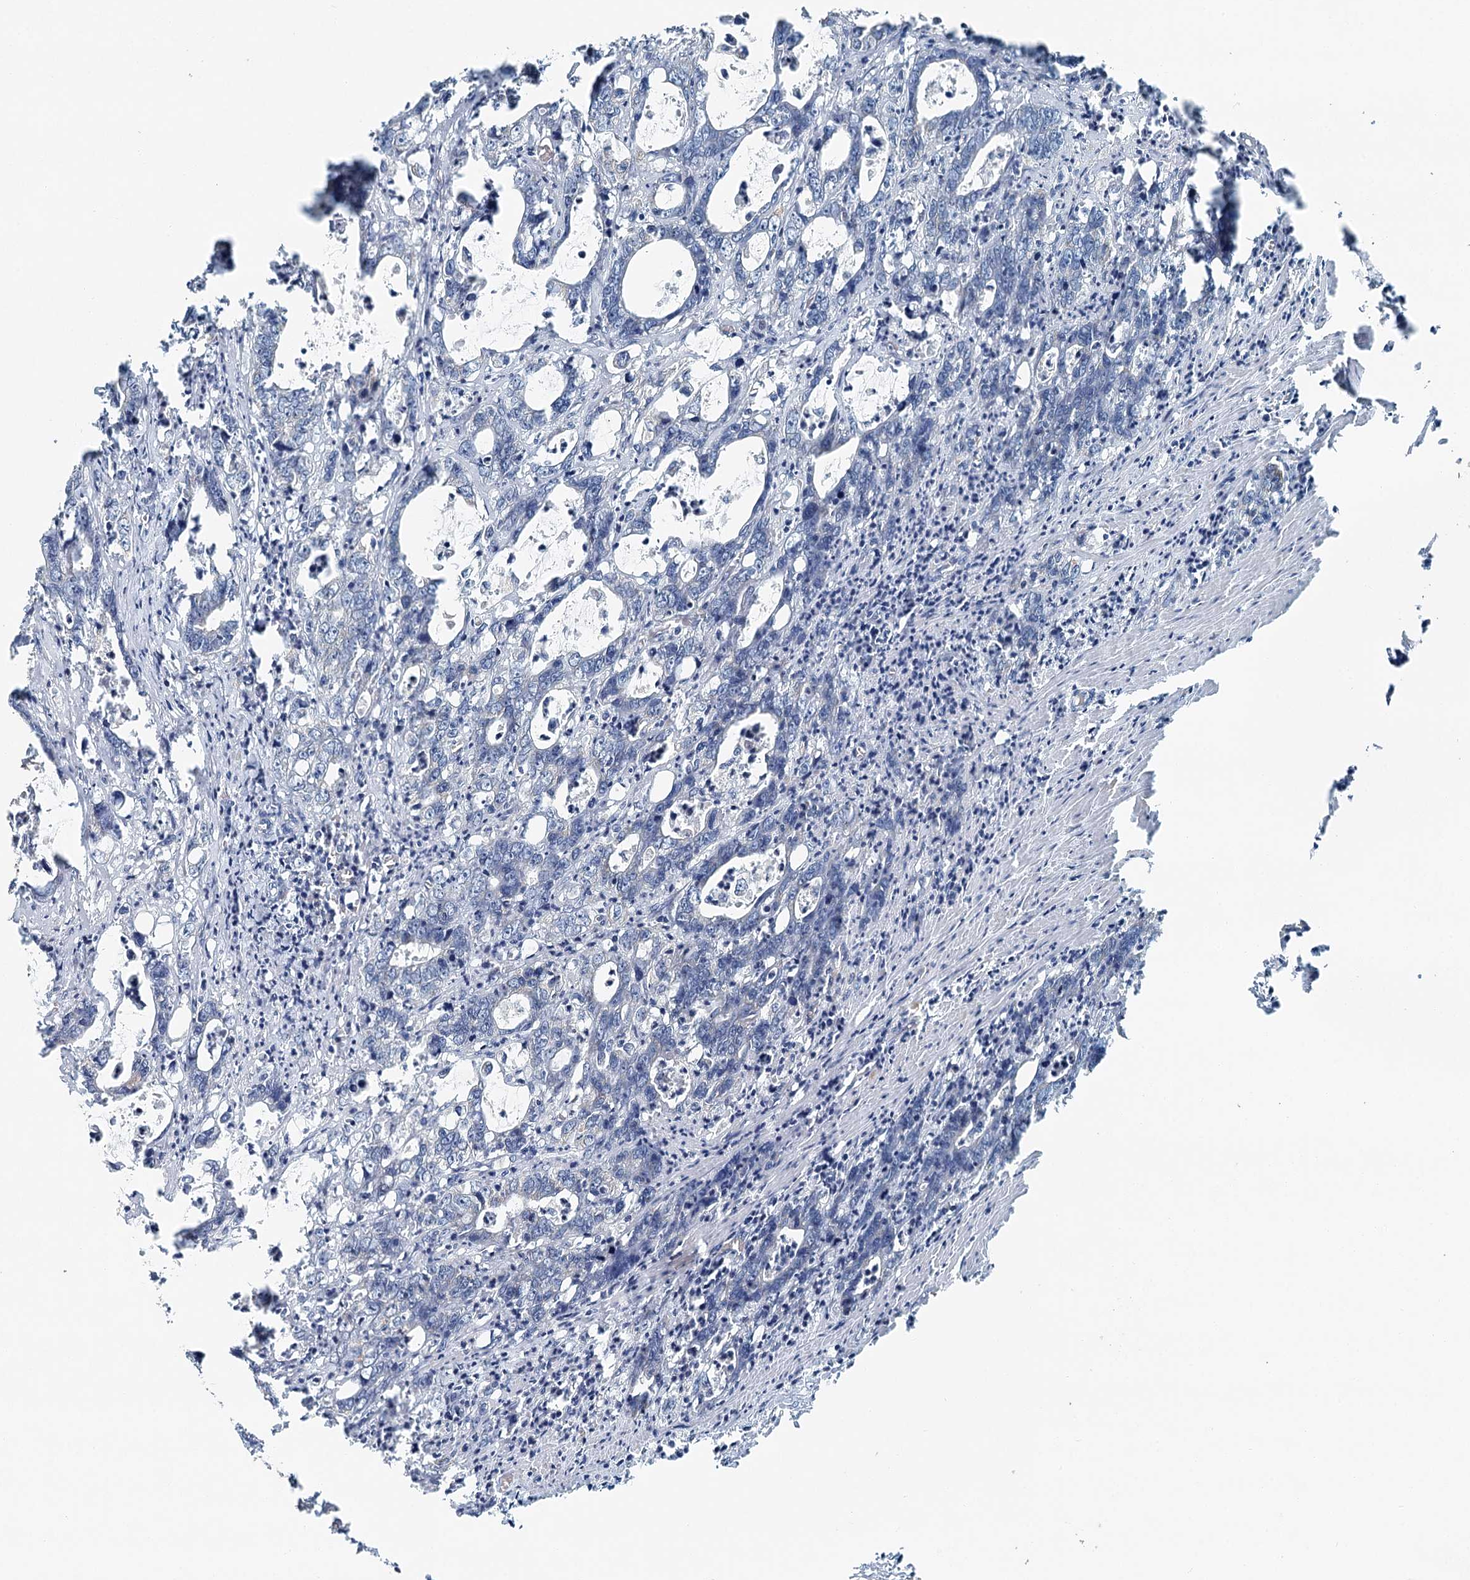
{"staining": {"intensity": "negative", "quantity": "none", "location": "none"}, "tissue": "colorectal cancer", "cell_type": "Tumor cells", "image_type": "cancer", "snomed": [{"axis": "morphology", "description": "Adenocarcinoma, NOS"}, {"axis": "topography", "description": "Colon"}], "caption": "Protein analysis of colorectal cancer (adenocarcinoma) shows no significant expression in tumor cells. Brightfield microscopy of IHC stained with DAB (3,3'-diaminobenzidine) (brown) and hematoxylin (blue), captured at high magnification.", "gene": "CHCHD5", "patient": {"sex": "female", "age": 75}}